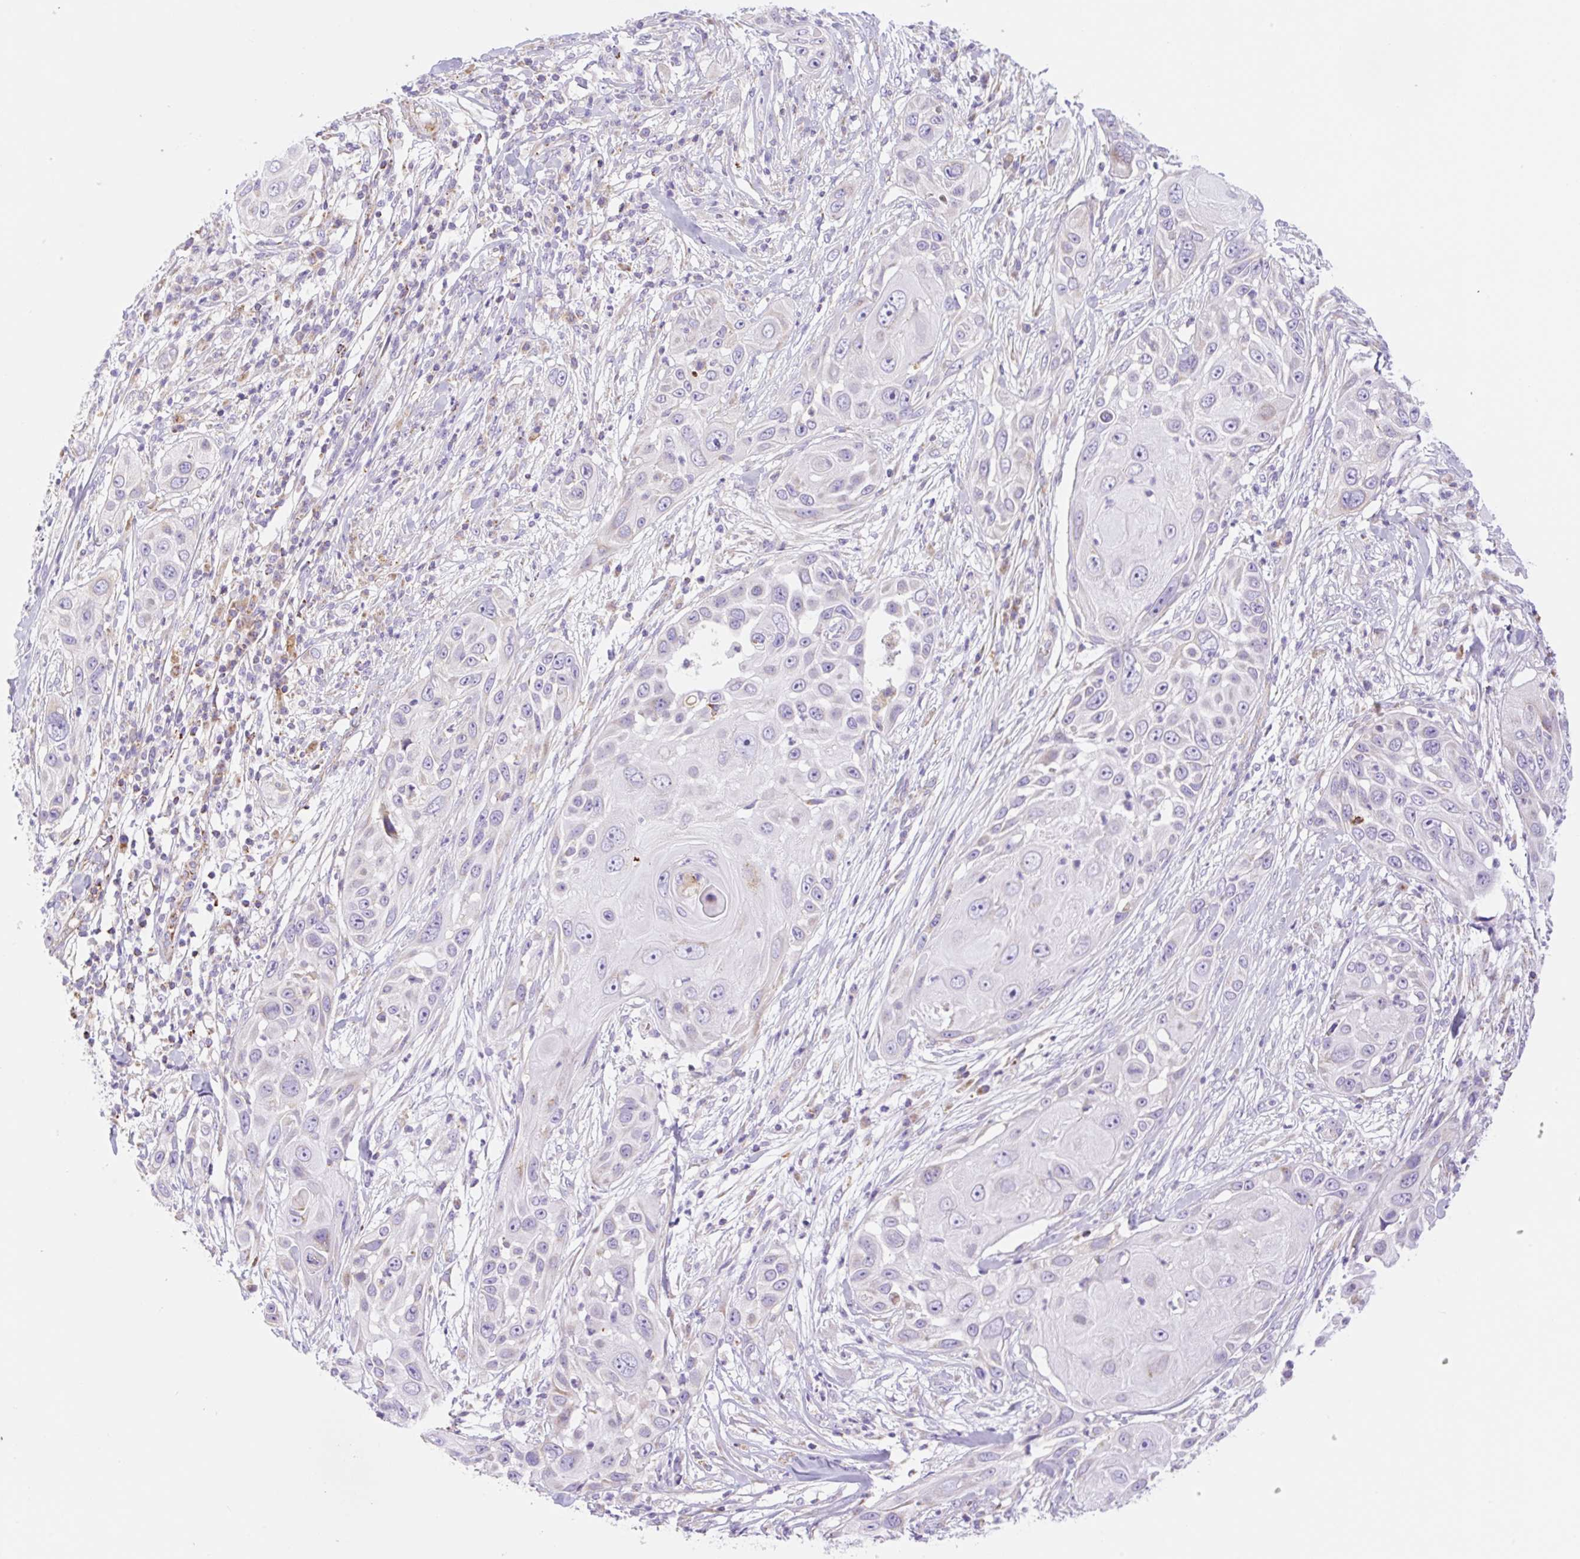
{"staining": {"intensity": "negative", "quantity": "none", "location": "none"}, "tissue": "skin cancer", "cell_type": "Tumor cells", "image_type": "cancer", "snomed": [{"axis": "morphology", "description": "Squamous cell carcinoma, NOS"}, {"axis": "topography", "description": "Skin"}], "caption": "Skin cancer (squamous cell carcinoma) was stained to show a protein in brown. There is no significant positivity in tumor cells. Nuclei are stained in blue.", "gene": "ETNK2", "patient": {"sex": "female", "age": 44}}